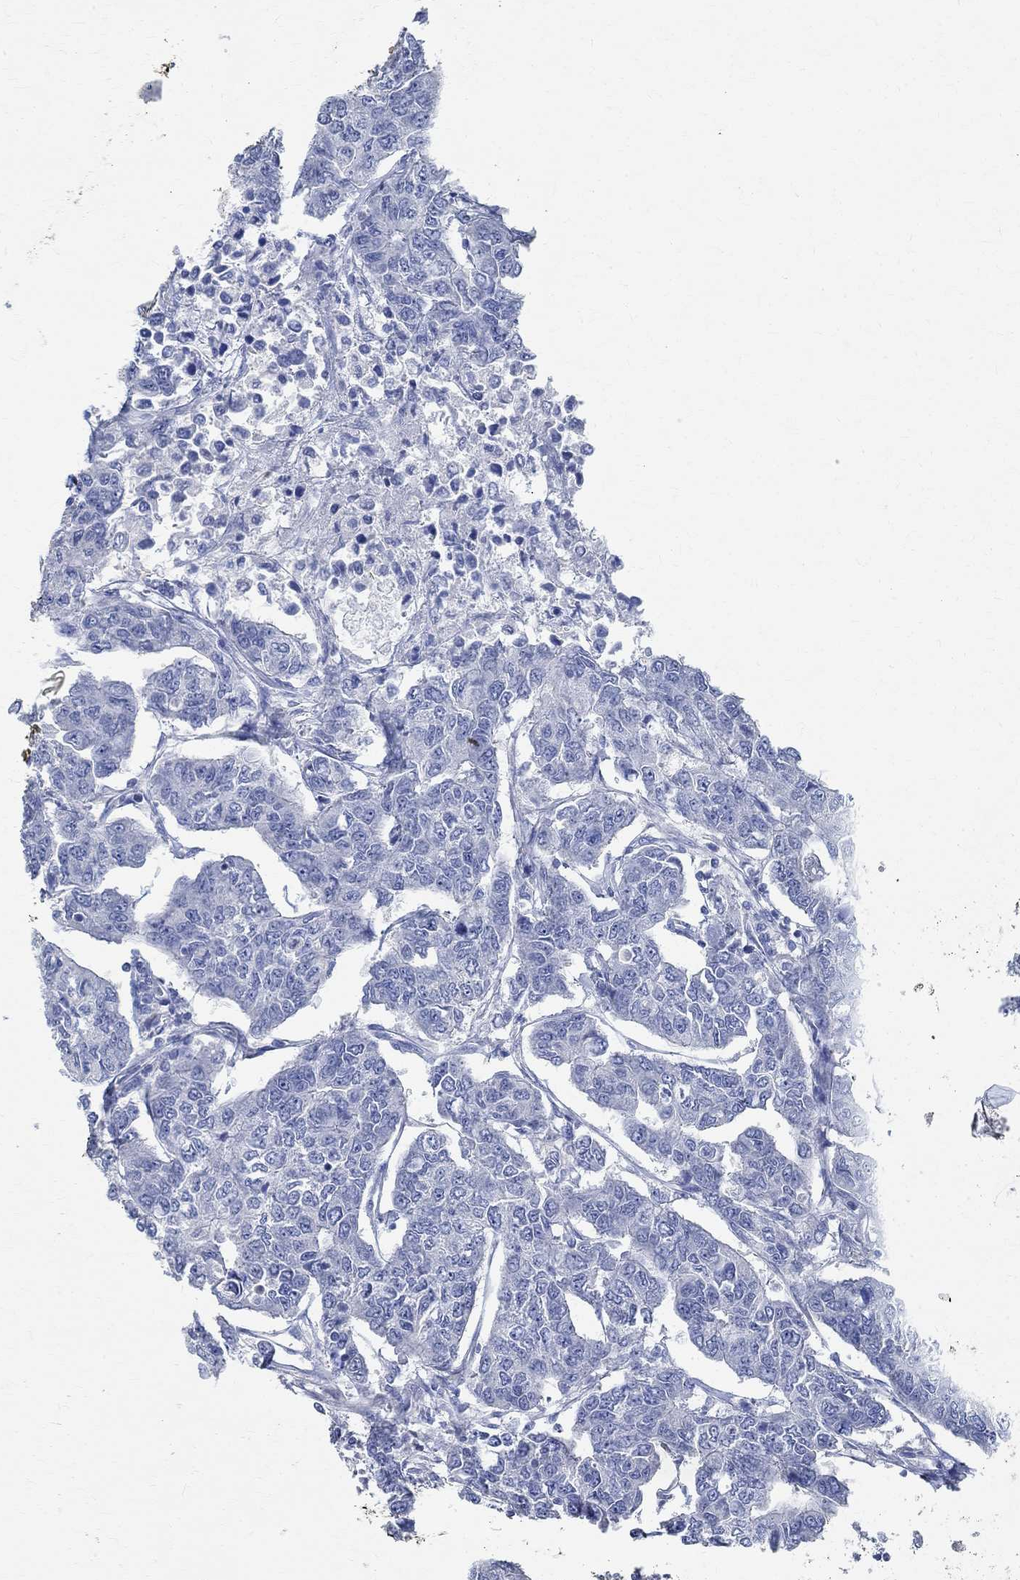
{"staining": {"intensity": "negative", "quantity": "none", "location": "none"}, "tissue": "breast cancer", "cell_type": "Tumor cells", "image_type": "cancer", "snomed": [{"axis": "morphology", "description": "Duct carcinoma"}, {"axis": "topography", "description": "Breast"}], "caption": "Invasive ductal carcinoma (breast) was stained to show a protein in brown. There is no significant staining in tumor cells.", "gene": "TMEM221", "patient": {"sex": "female", "age": 88}}